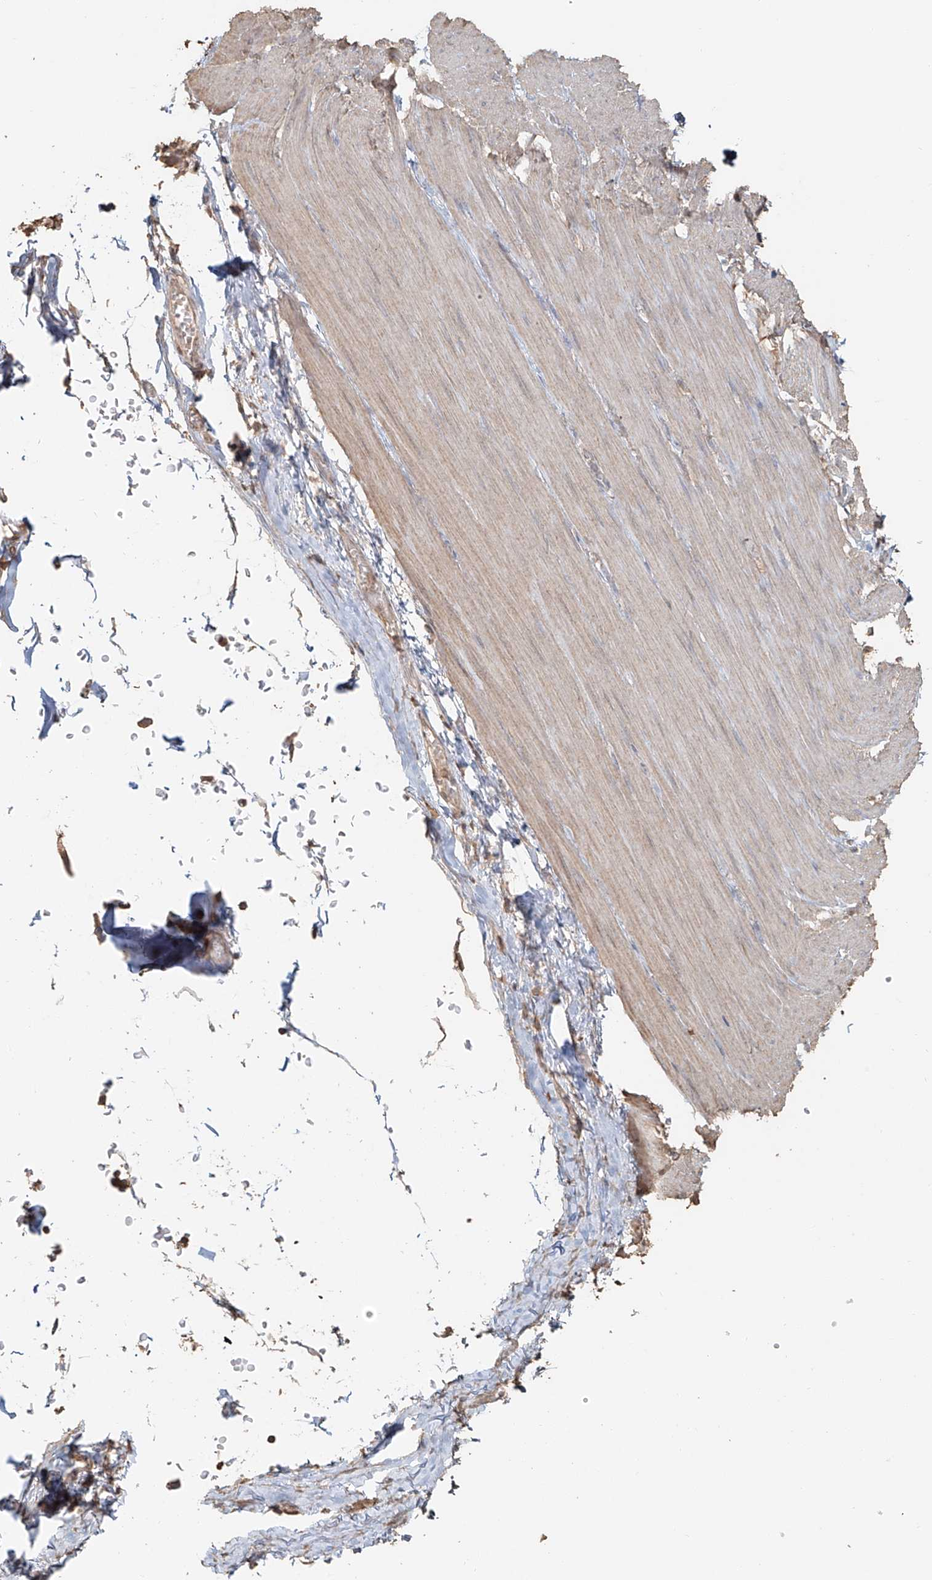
{"staining": {"intensity": "weak", "quantity": ">75%", "location": "cytoplasmic/membranous"}, "tissue": "smooth muscle", "cell_type": "Smooth muscle cells", "image_type": "normal", "snomed": [{"axis": "morphology", "description": "Normal tissue, NOS"}, {"axis": "morphology", "description": "Adenocarcinoma, NOS"}, {"axis": "topography", "description": "Colon"}, {"axis": "topography", "description": "Peripheral nerve tissue"}], "caption": "Immunohistochemical staining of benign human smooth muscle shows low levels of weak cytoplasmic/membranous expression in about >75% of smooth muscle cells.", "gene": "NPHS1", "patient": {"sex": "male", "age": 14}}